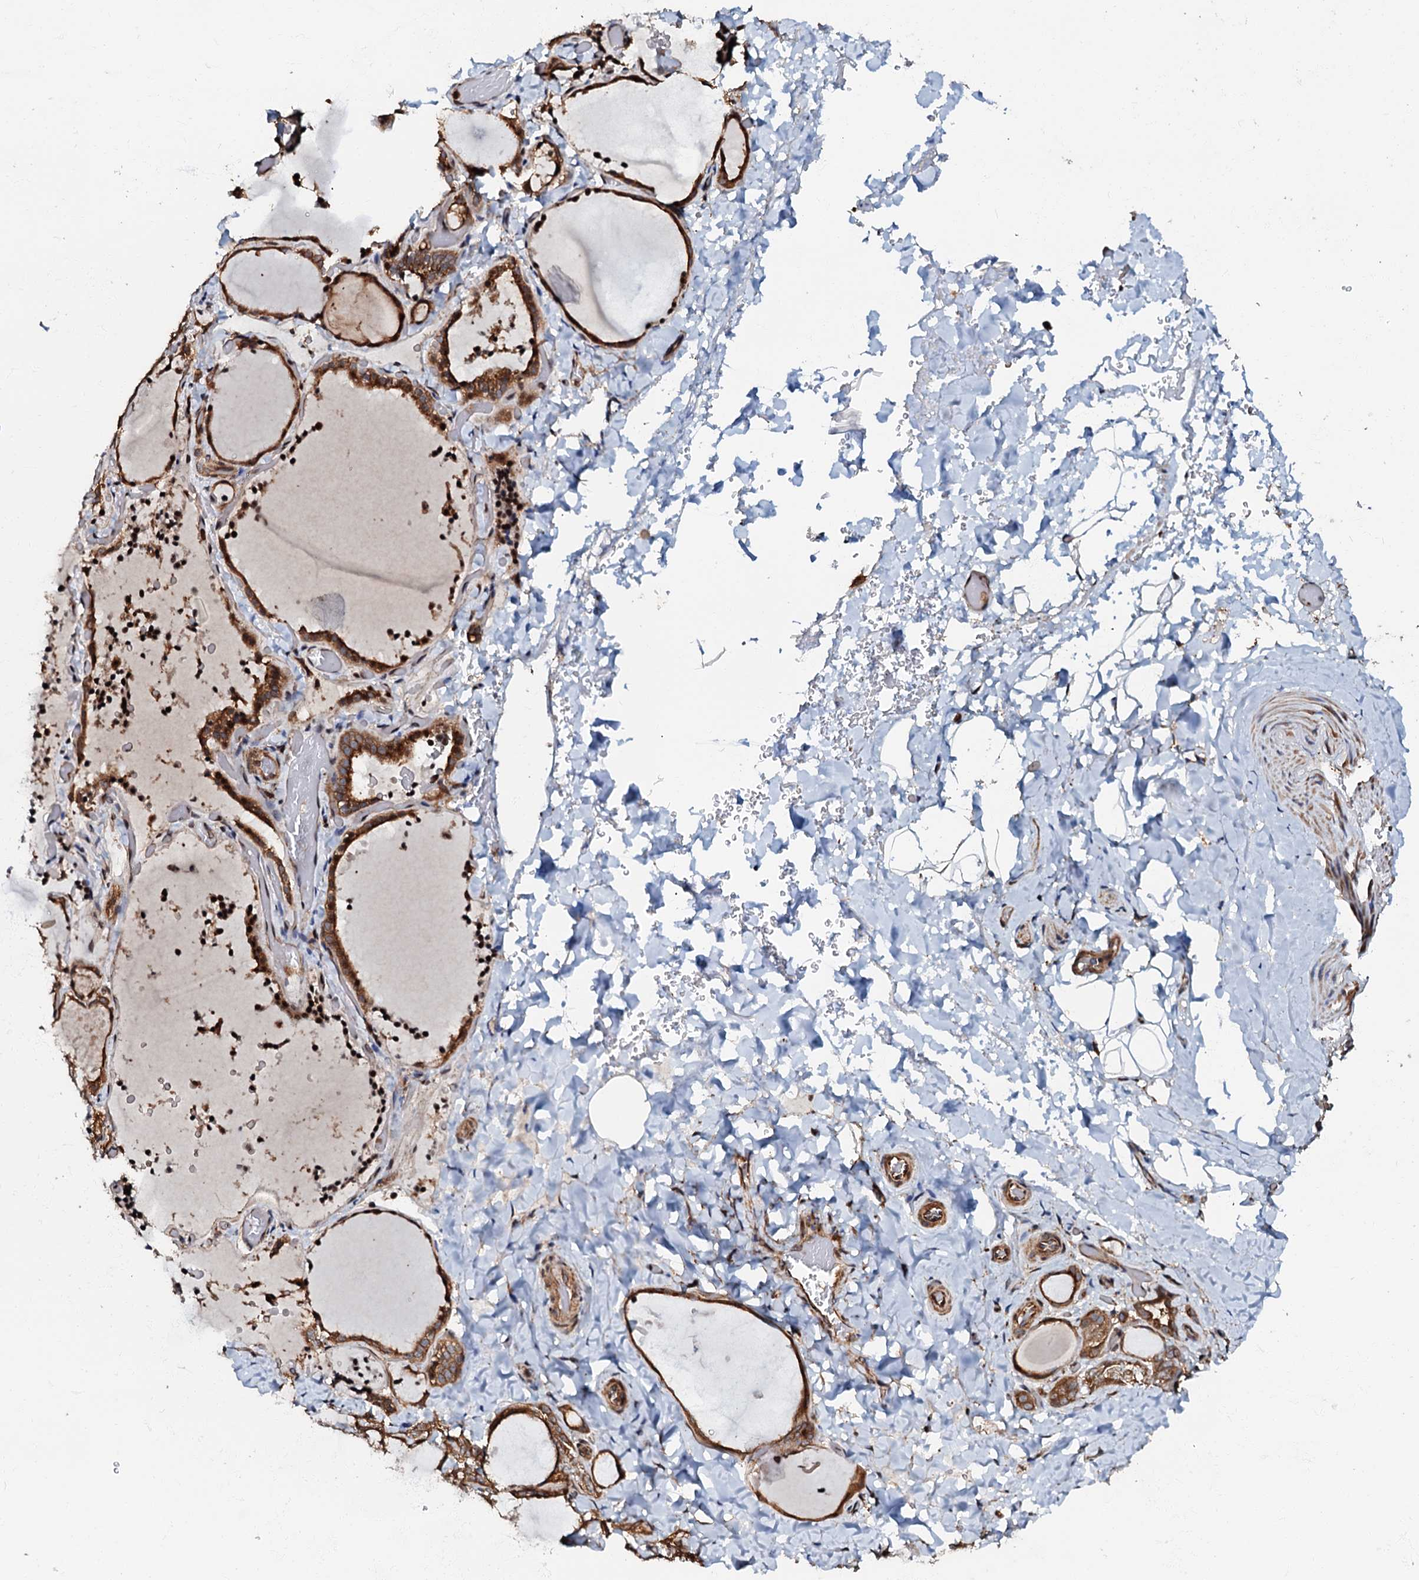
{"staining": {"intensity": "strong", "quantity": ">75%", "location": "cytoplasmic/membranous"}, "tissue": "thyroid gland", "cell_type": "Glandular cells", "image_type": "normal", "snomed": [{"axis": "morphology", "description": "Normal tissue, NOS"}, {"axis": "topography", "description": "Thyroid gland"}], "caption": "DAB (3,3'-diaminobenzidine) immunohistochemical staining of normal human thyroid gland demonstrates strong cytoplasmic/membranous protein positivity in approximately >75% of glandular cells. The protein is stained brown, and the nuclei are stained in blue (DAB IHC with brightfield microscopy, high magnification).", "gene": "OSBP", "patient": {"sex": "female", "age": 22}}